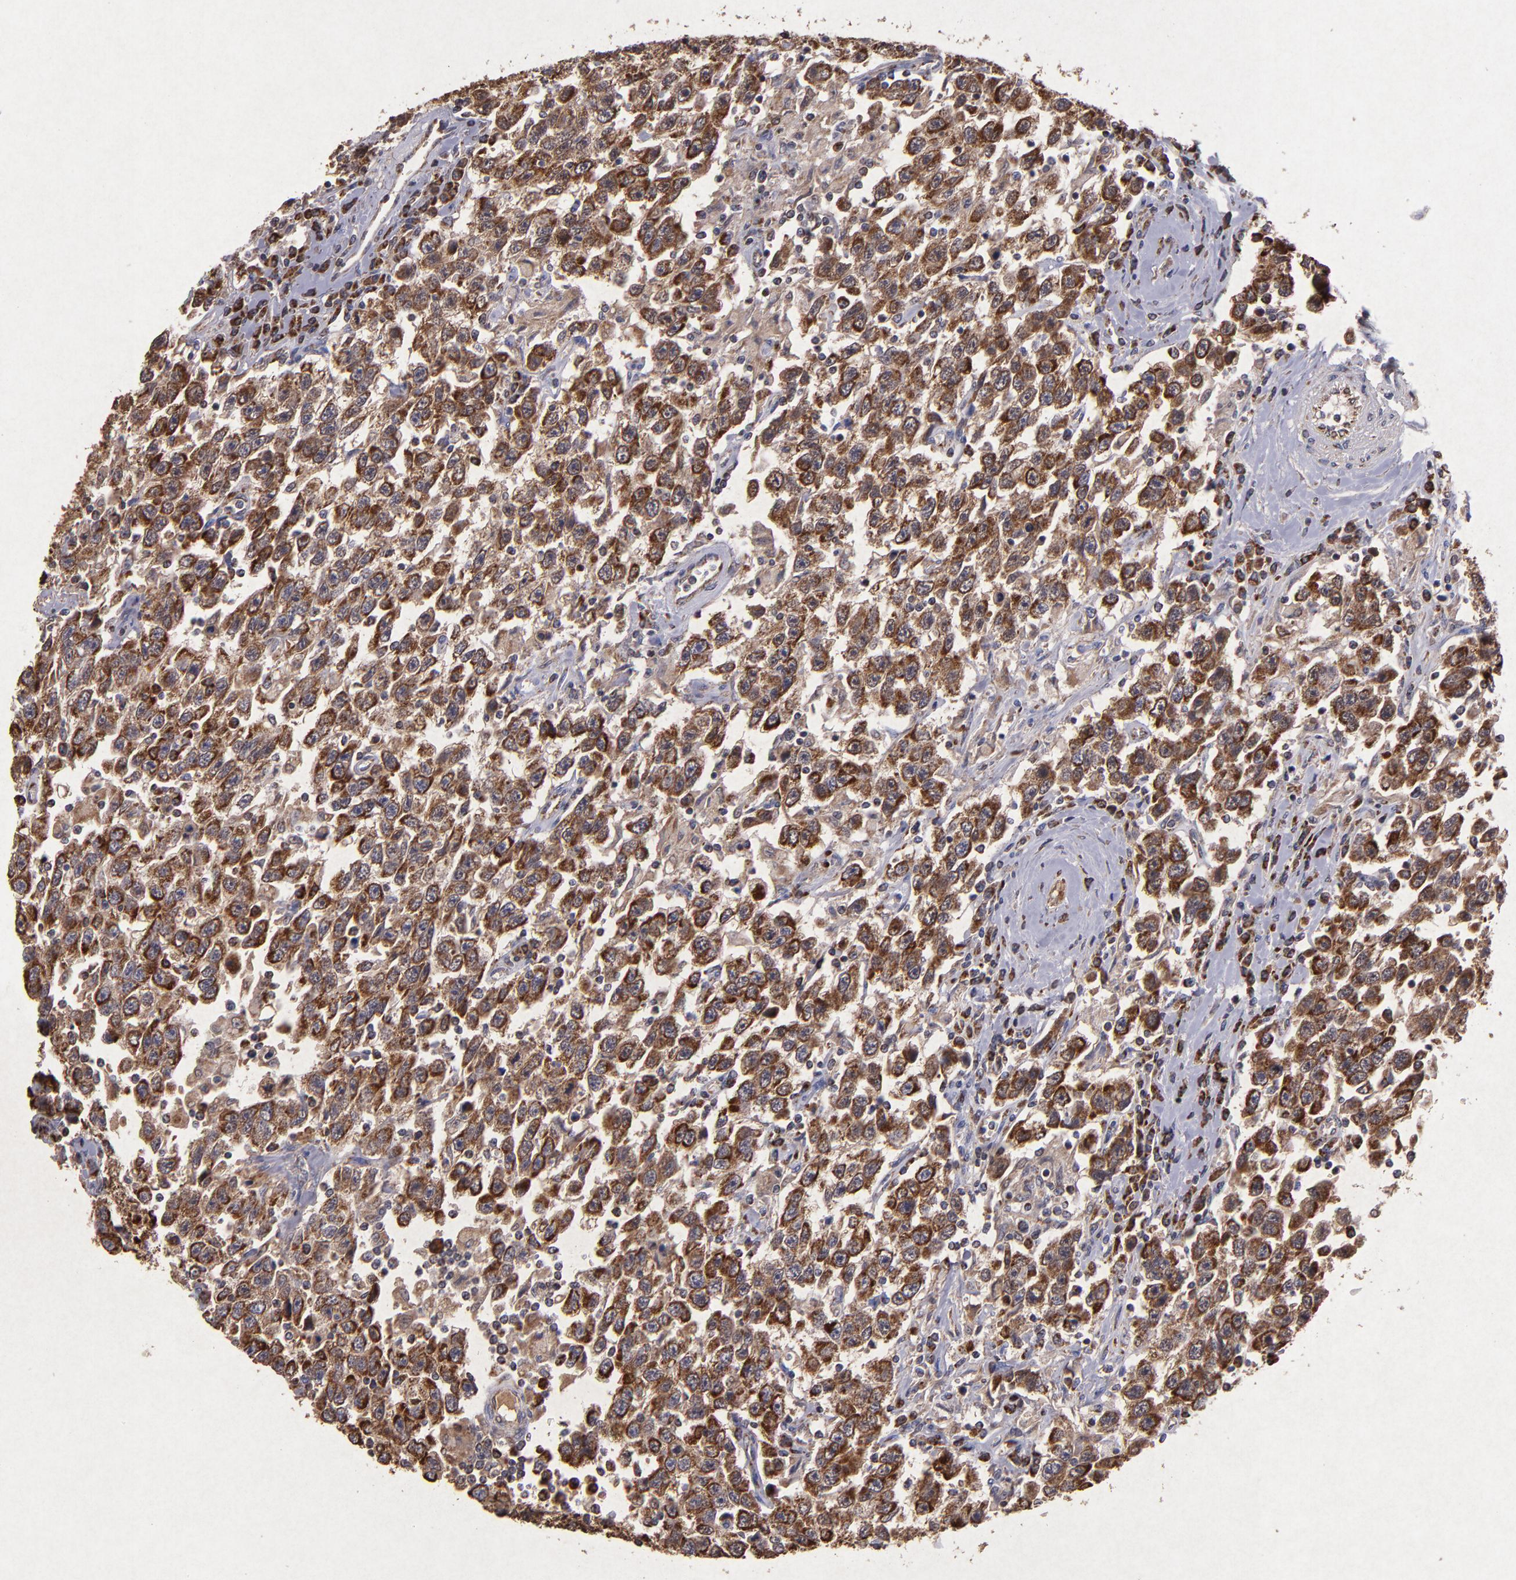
{"staining": {"intensity": "moderate", "quantity": ">75%", "location": "cytoplasmic/membranous"}, "tissue": "testis cancer", "cell_type": "Tumor cells", "image_type": "cancer", "snomed": [{"axis": "morphology", "description": "Seminoma, NOS"}, {"axis": "topography", "description": "Testis"}], "caption": "Seminoma (testis) tissue shows moderate cytoplasmic/membranous positivity in about >75% of tumor cells, visualized by immunohistochemistry.", "gene": "TIMM9", "patient": {"sex": "male", "age": 41}}